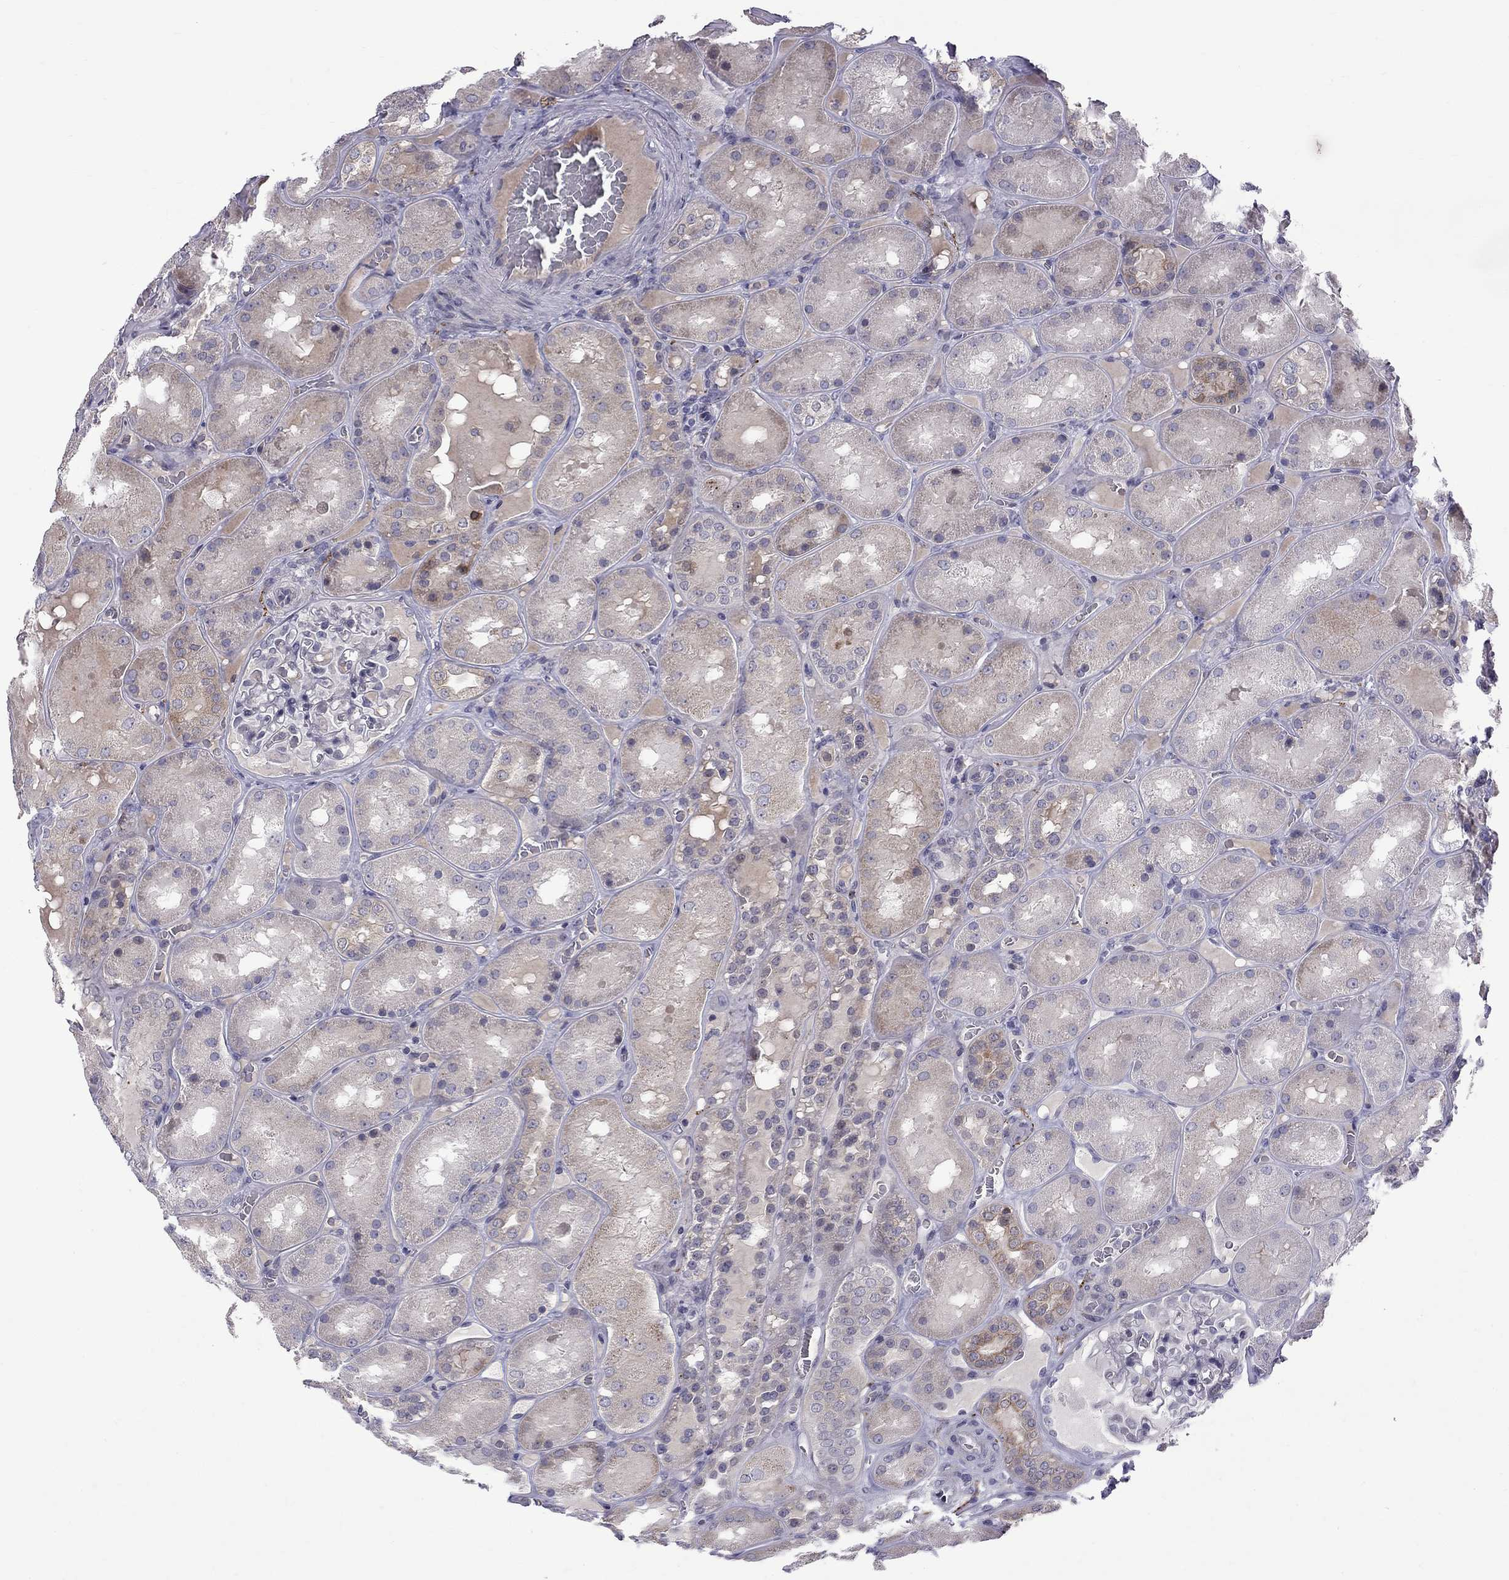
{"staining": {"intensity": "negative", "quantity": "none", "location": "none"}, "tissue": "kidney", "cell_type": "Cells in glomeruli", "image_type": "normal", "snomed": [{"axis": "morphology", "description": "Normal tissue, NOS"}, {"axis": "topography", "description": "Kidney"}], "caption": "Human kidney stained for a protein using immunohistochemistry (IHC) exhibits no positivity in cells in glomeruli.", "gene": "RTL9", "patient": {"sex": "male", "age": 73}}